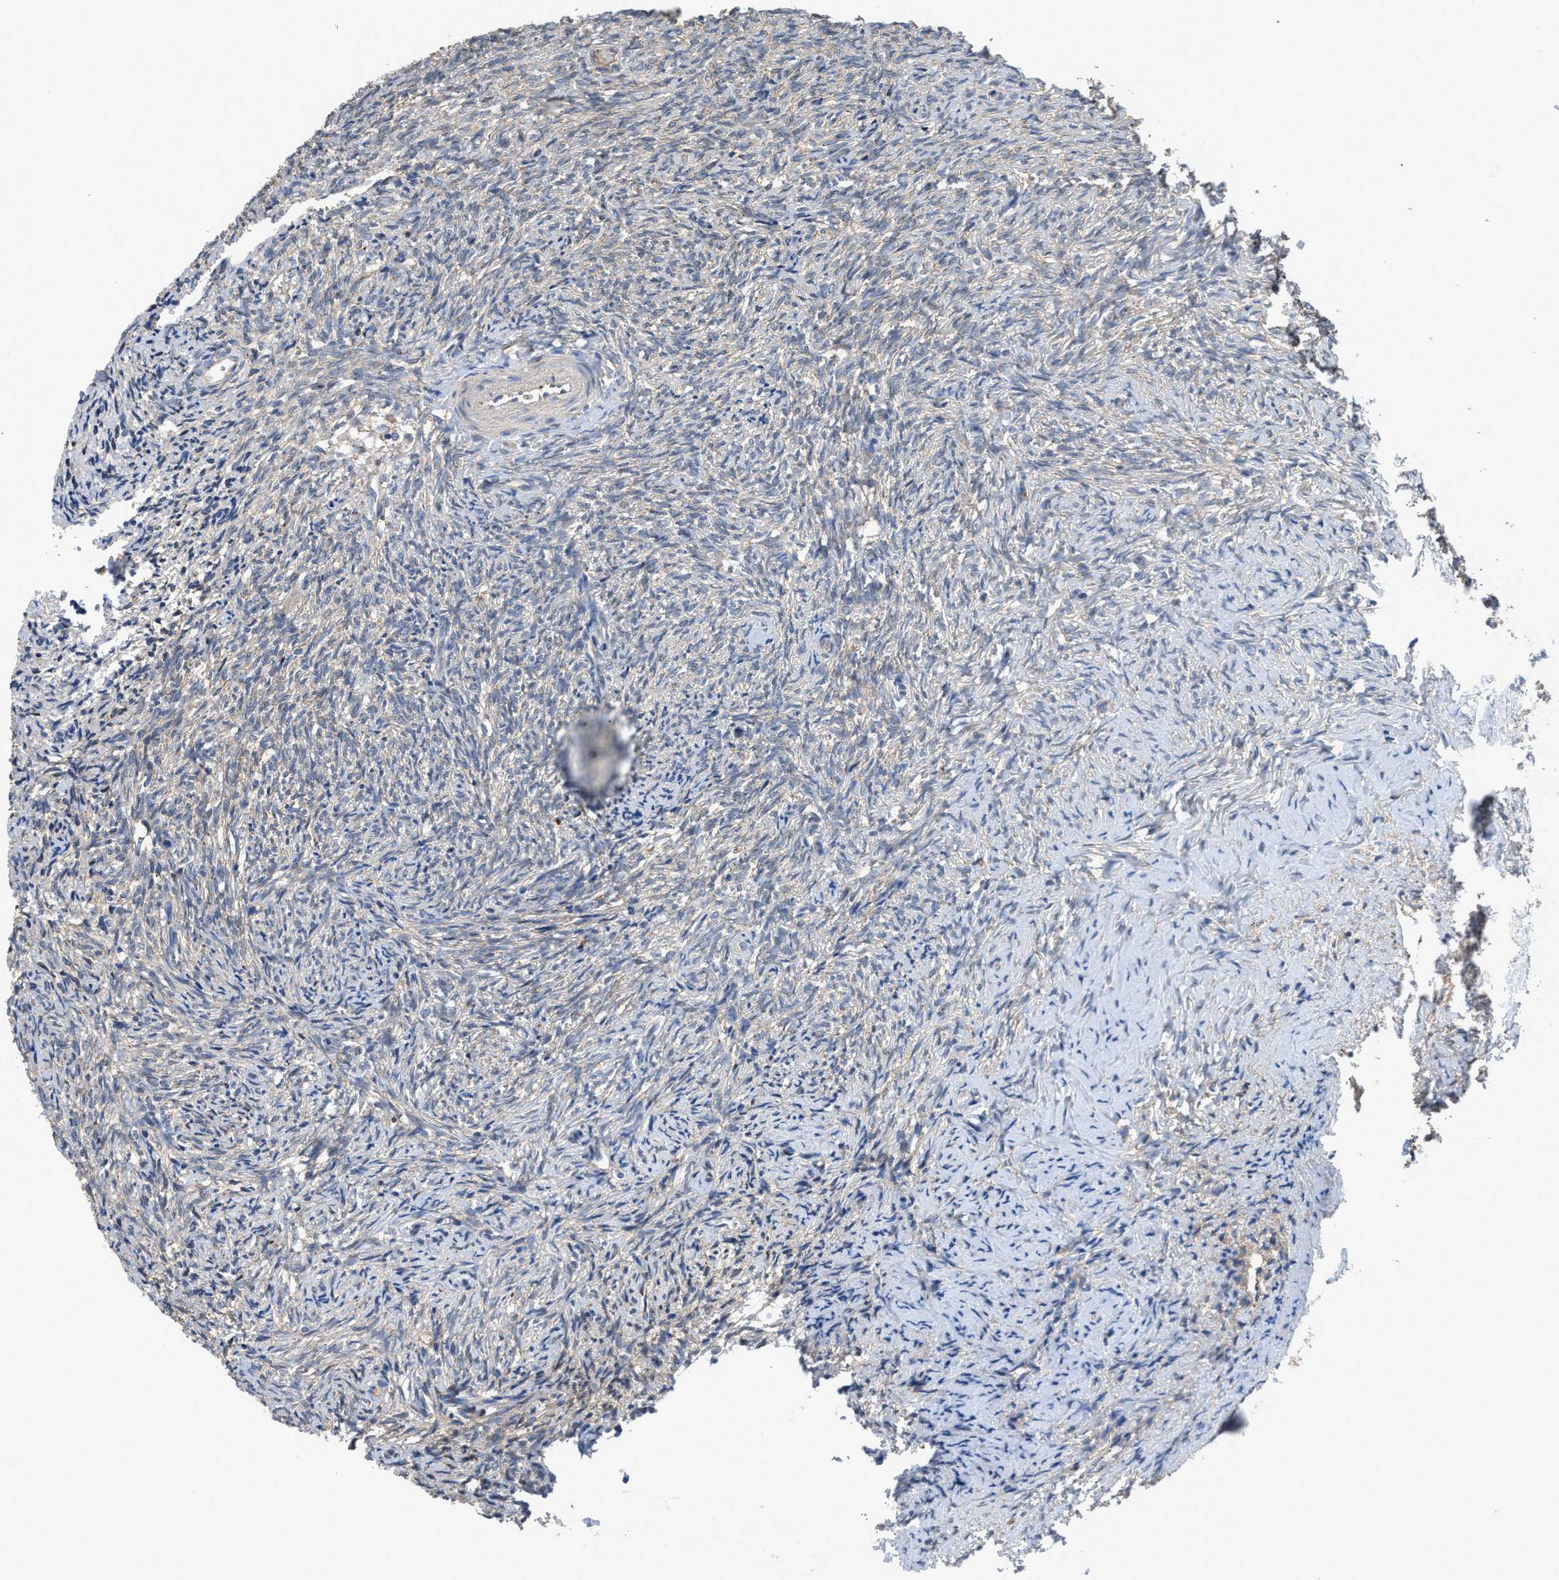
{"staining": {"intensity": "negative", "quantity": "none", "location": "none"}, "tissue": "ovary", "cell_type": "Follicle cells", "image_type": "normal", "snomed": [{"axis": "morphology", "description": "Normal tissue, NOS"}, {"axis": "topography", "description": "Ovary"}], "caption": "IHC photomicrograph of normal human ovary stained for a protein (brown), which exhibits no positivity in follicle cells. (DAB (3,3'-diaminobenzidine) immunohistochemistry visualized using brightfield microscopy, high magnification).", "gene": "SIK2", "patient": {"sex": "female", "age": 41}}